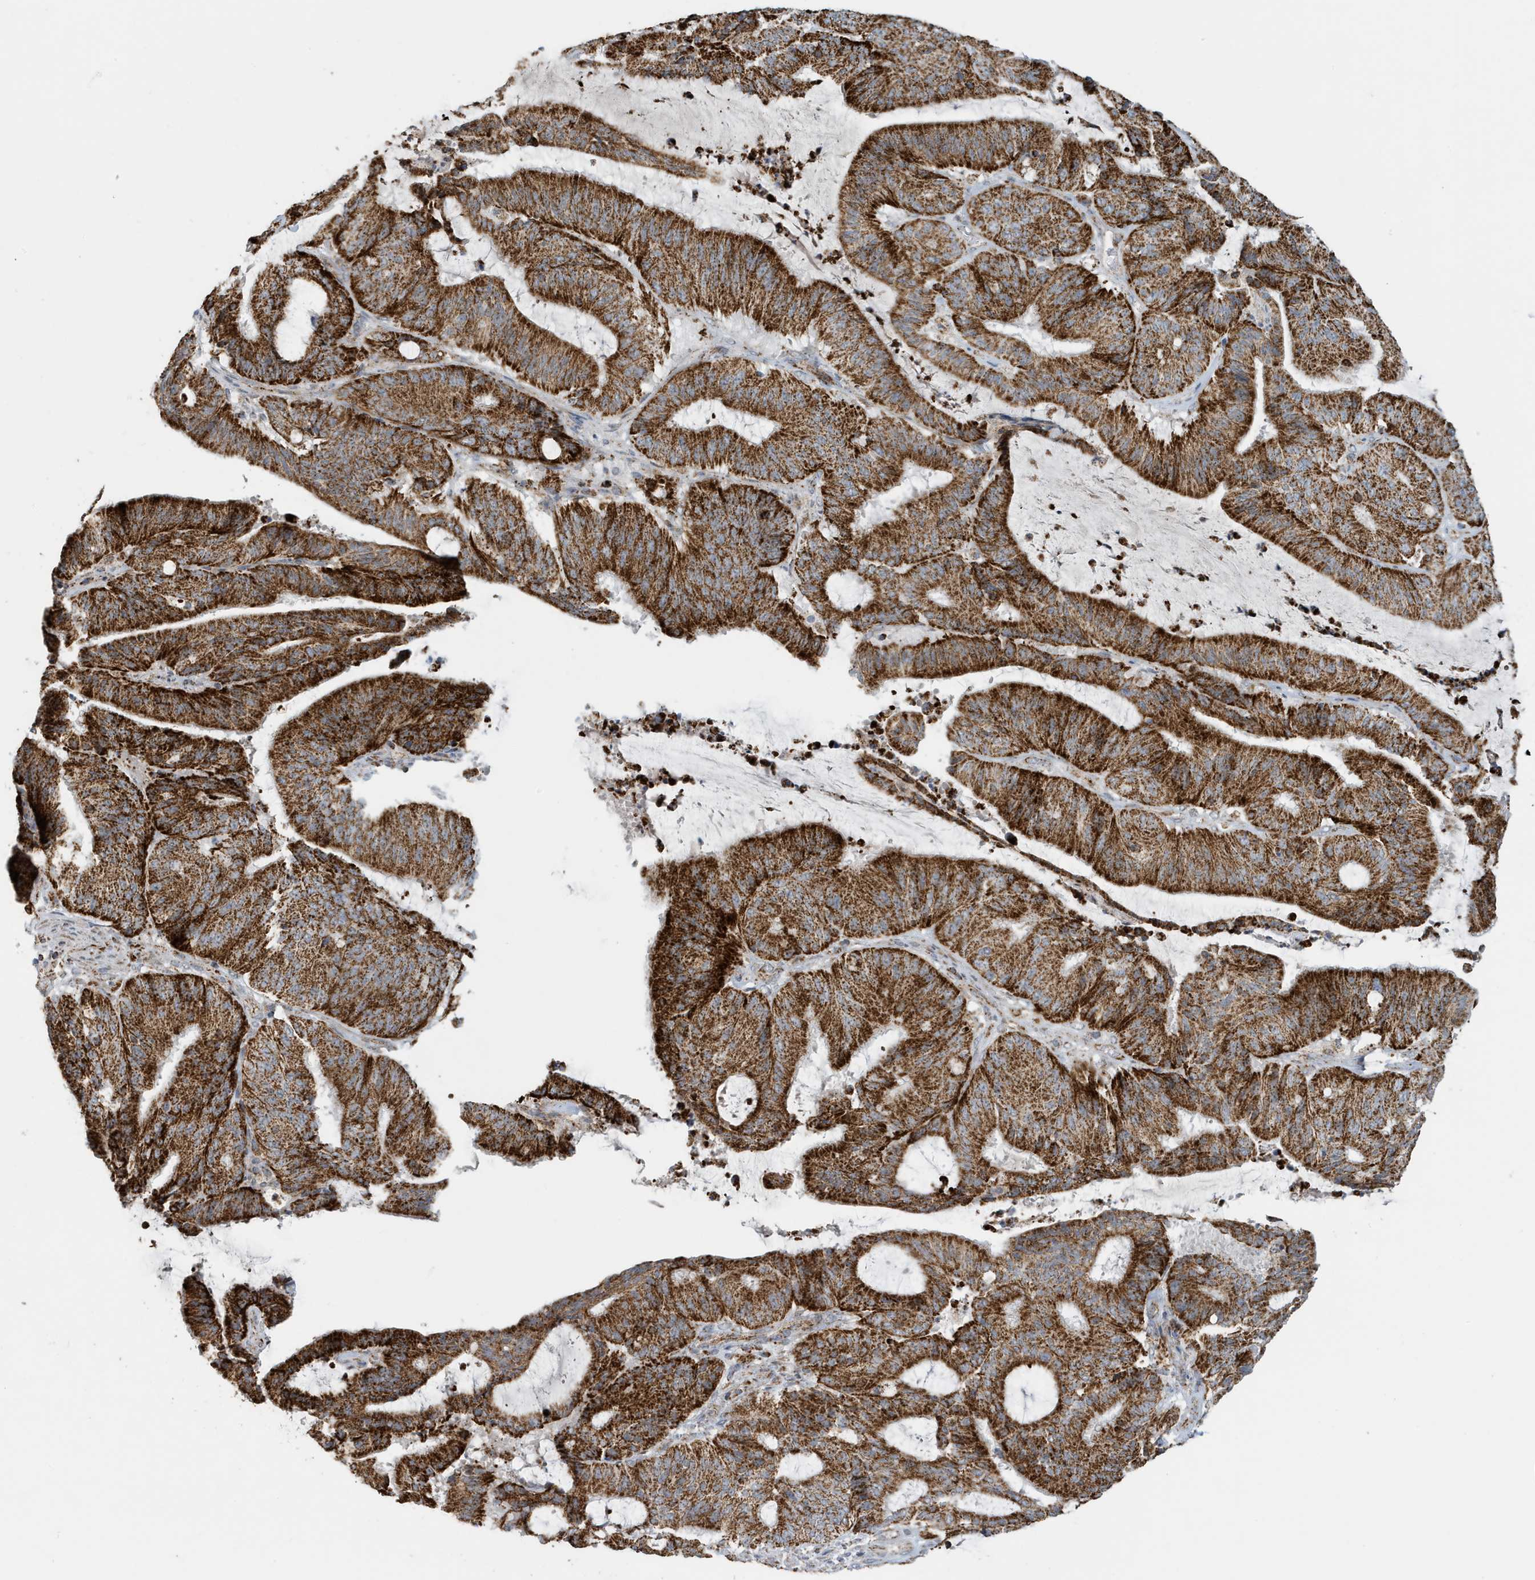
{"staining": {"intensity": "strong", "quantity": ">75%", "location": "cytoplasmic/membranous"}, "tissue": "liver cancer", "cell_type": "Tumor cells", "image_type": "cancer", "snomed": [{"axis": "morphology", "description": "Normal tissue, NOS"}, {"axis": "morphology", "description": "Cholangiocarcinoma"}, {"axis": "topography", "description": "Liver"}, {"axis": "topography", "description": "Peripheral nerve tissue"}], "caption": "Protein staining exhibits strong cytoplasmic/membranous positivity in about >75% of tumor cells in liver cancer (cholangiocarcinoma). (DAB (3,3'-diaminobenzidine) = brown stain, brightfield microscopy at high magnification).", "gene": "MAN1A1", "patient": {"sex": "female", "age": 73}}